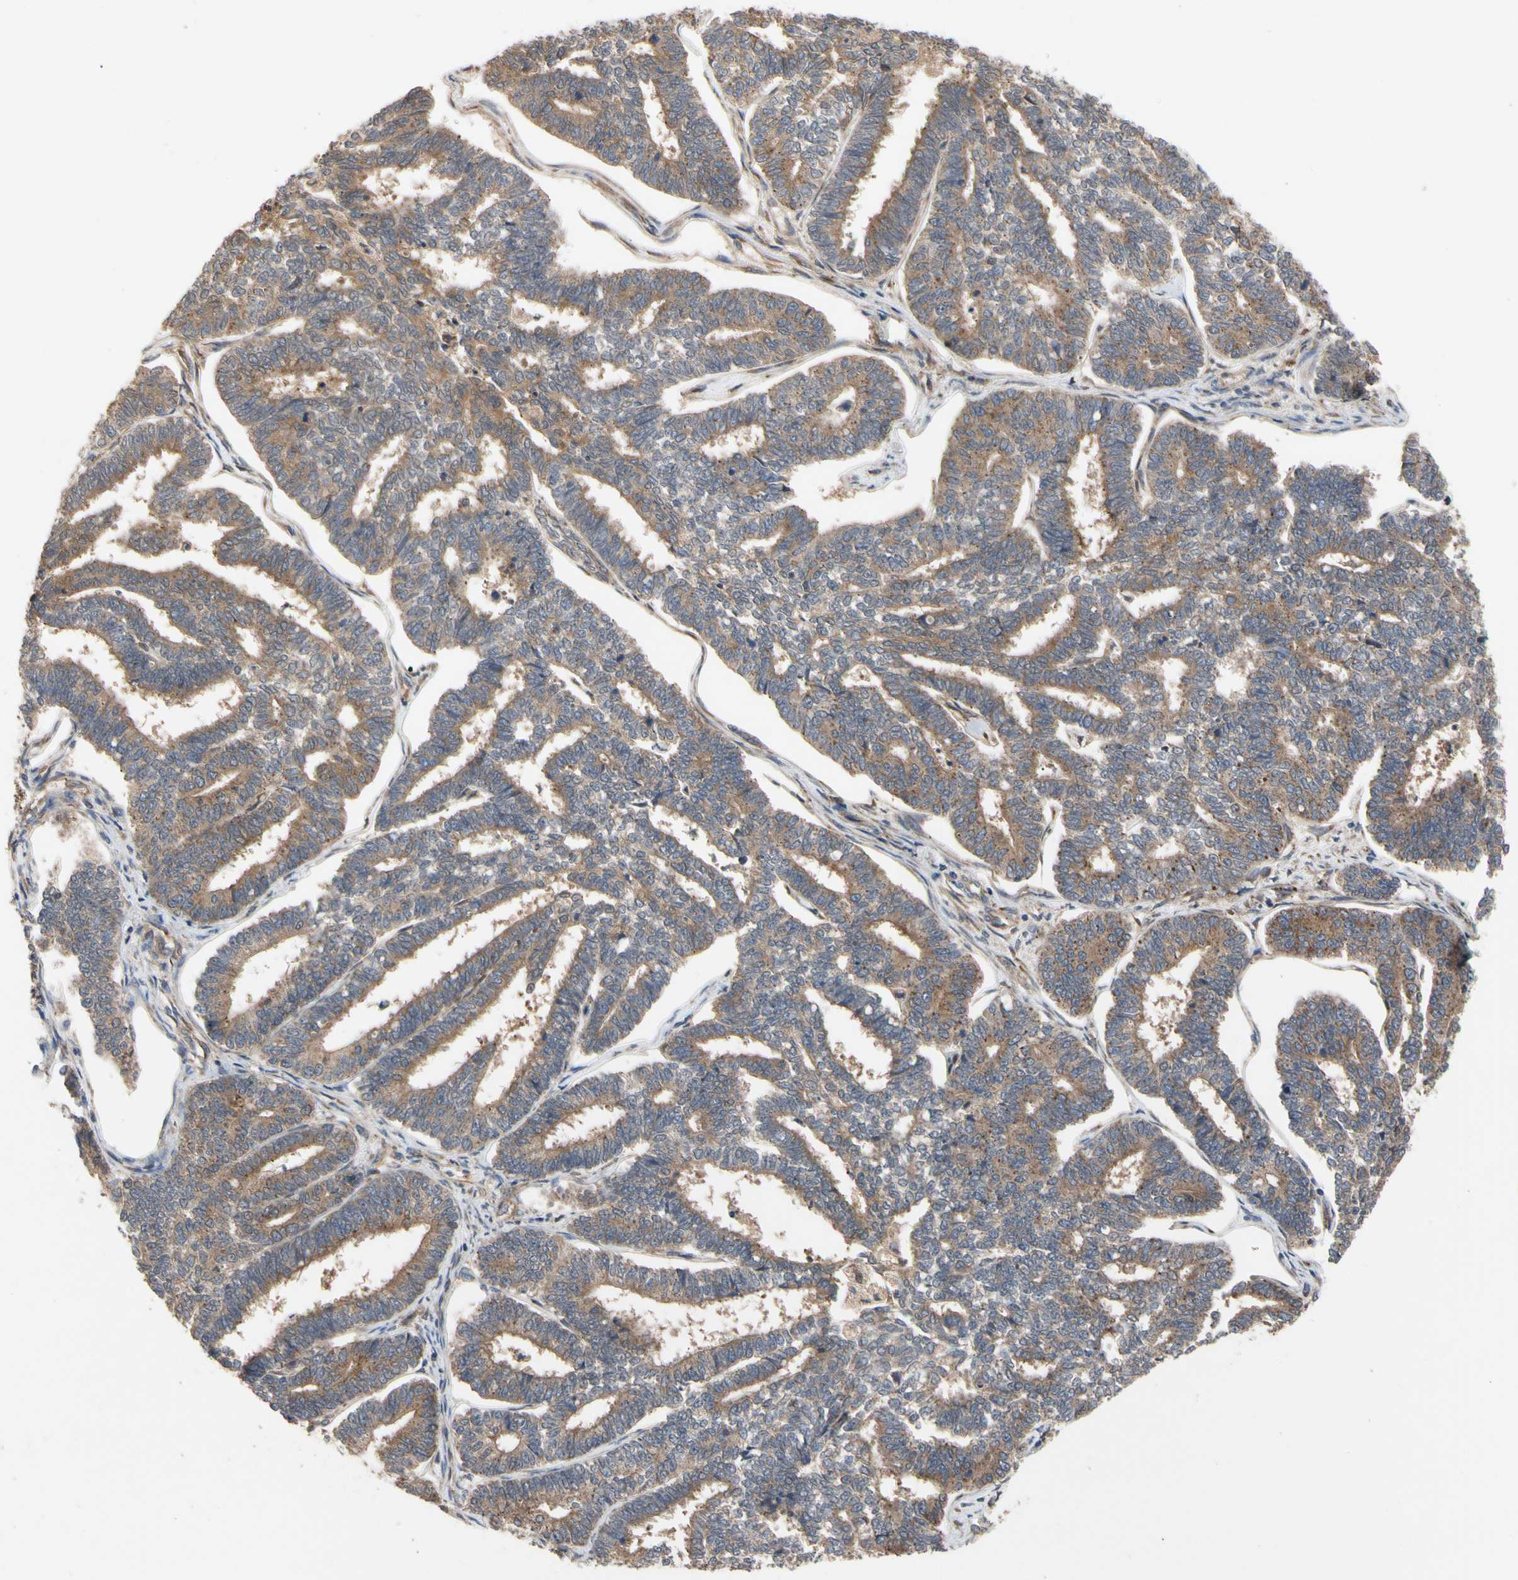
{"staining": {"intensity": "moderate", "quantity": ">75%", "location": "cytoplasmic/membranous"}, "tissue": "endometrial cancer", "cell_type": "Tumor cells", "image_type": "cancer", "snomed": [{"axis": "morphology", "description": "Adenocarcinoma, NOS"}, {"axis": "topography", "description": "Endometrium"}], "caption": "Endometrial cancer was stained to show a protein in brown. There is medium levels of moderate cytoplasmic/membranous positivity in about >75% of tumor cells. Nuclei are stained in blue.", "gene": "CYTIP", "patient": {"sex": "female", "age": 70}}